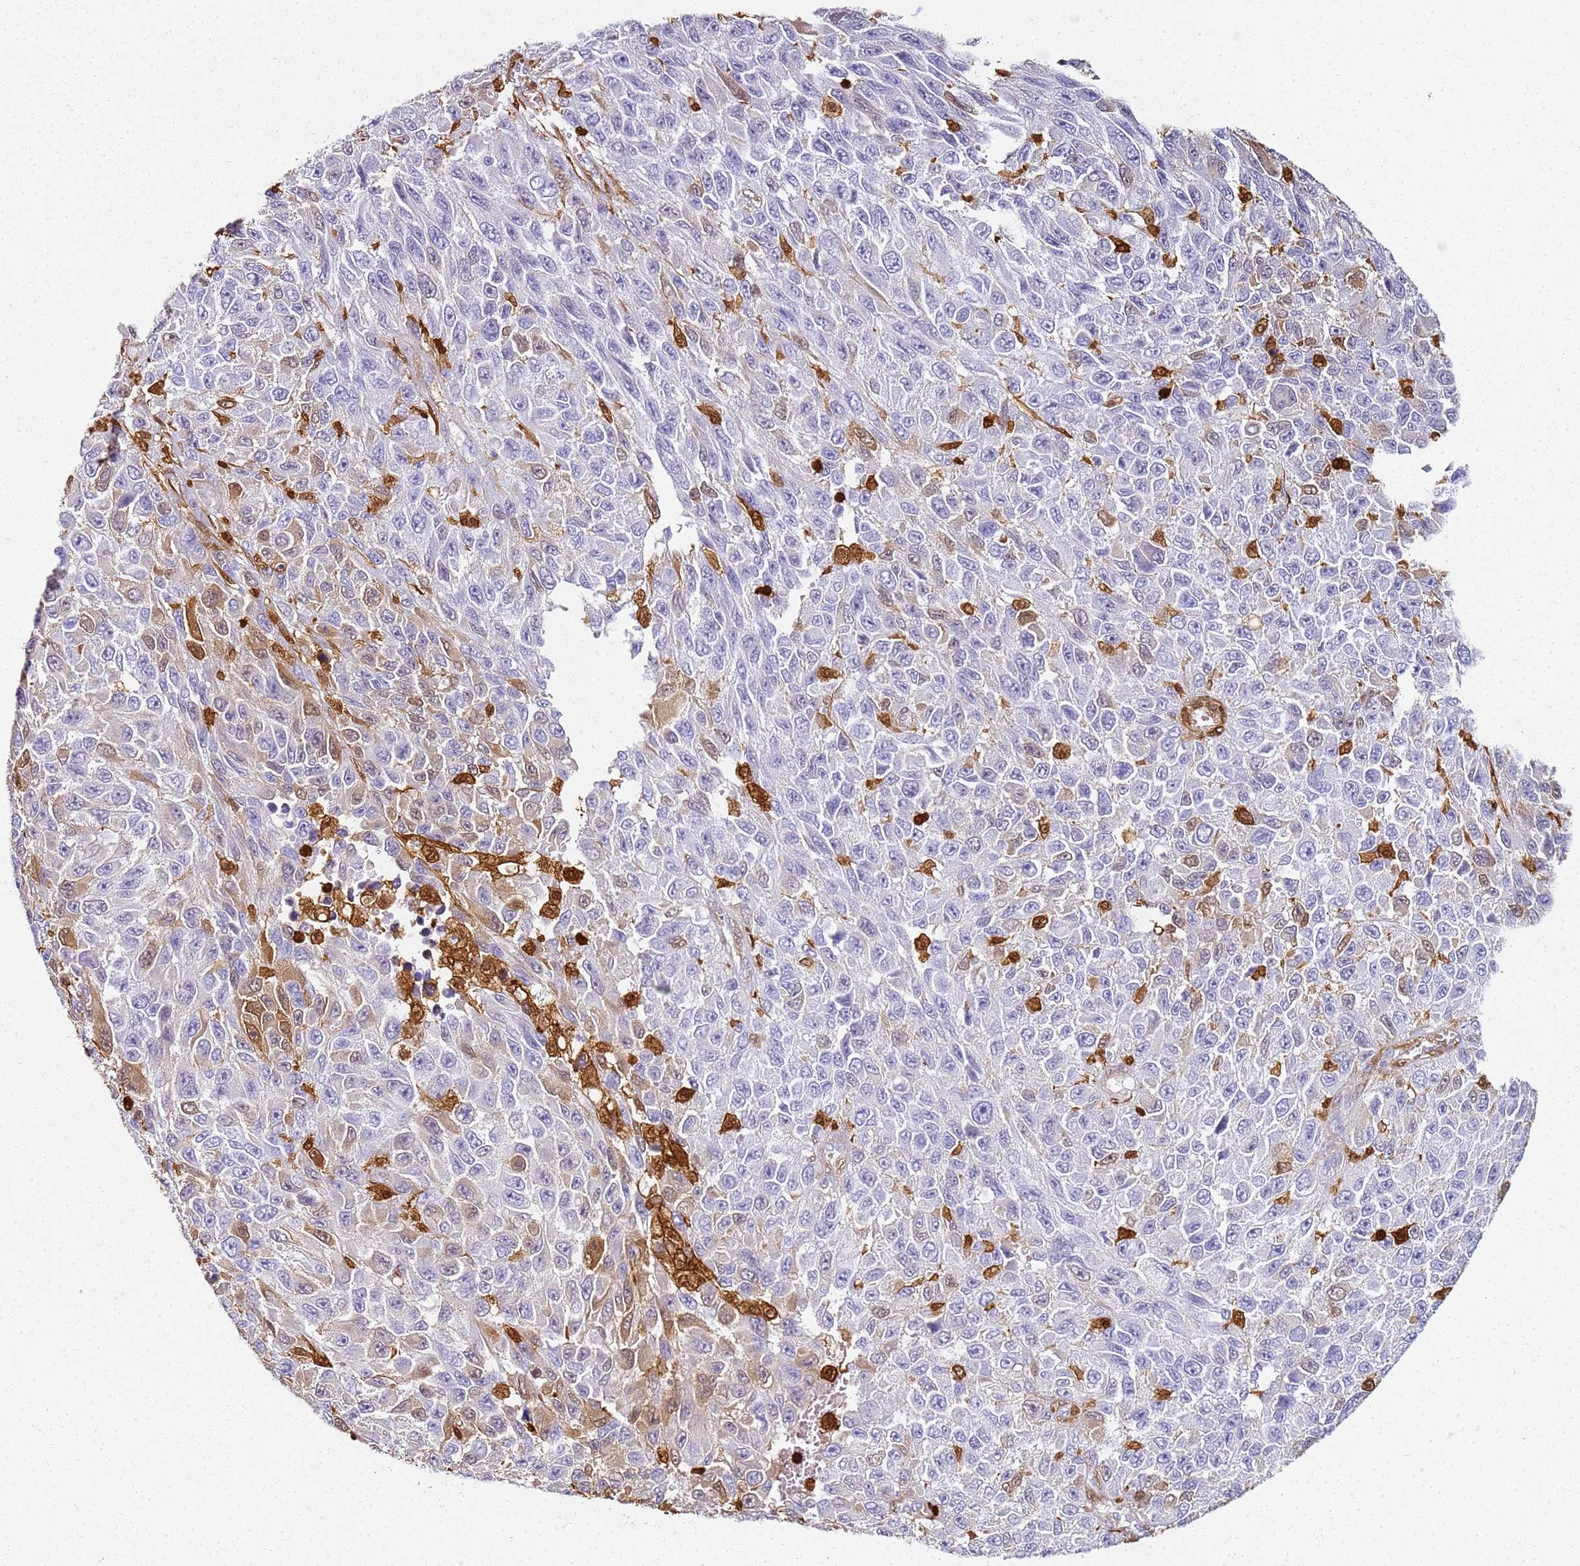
{"staining": {"intensity": "negative", "quantity": "none", "location": "none"}, "tissue": "melanoma", "cell_type": "Tumor cells", "image_type": "cancer", "snomed": [{"axis": "morphology", "description": "Normal tissue, NOS"}, {"axis": "morphology", "description": "Malignant melanoma, NOS"}, {"axis": "topography", "description": "Skin"}], "caption": "The micrograph reveals no significant positivity in tumor cells of melanoma. (DAB IHC with hematoxylin counter stain).", "gene": "S100A4", "patient": {"sex": "female", "age": 96}}